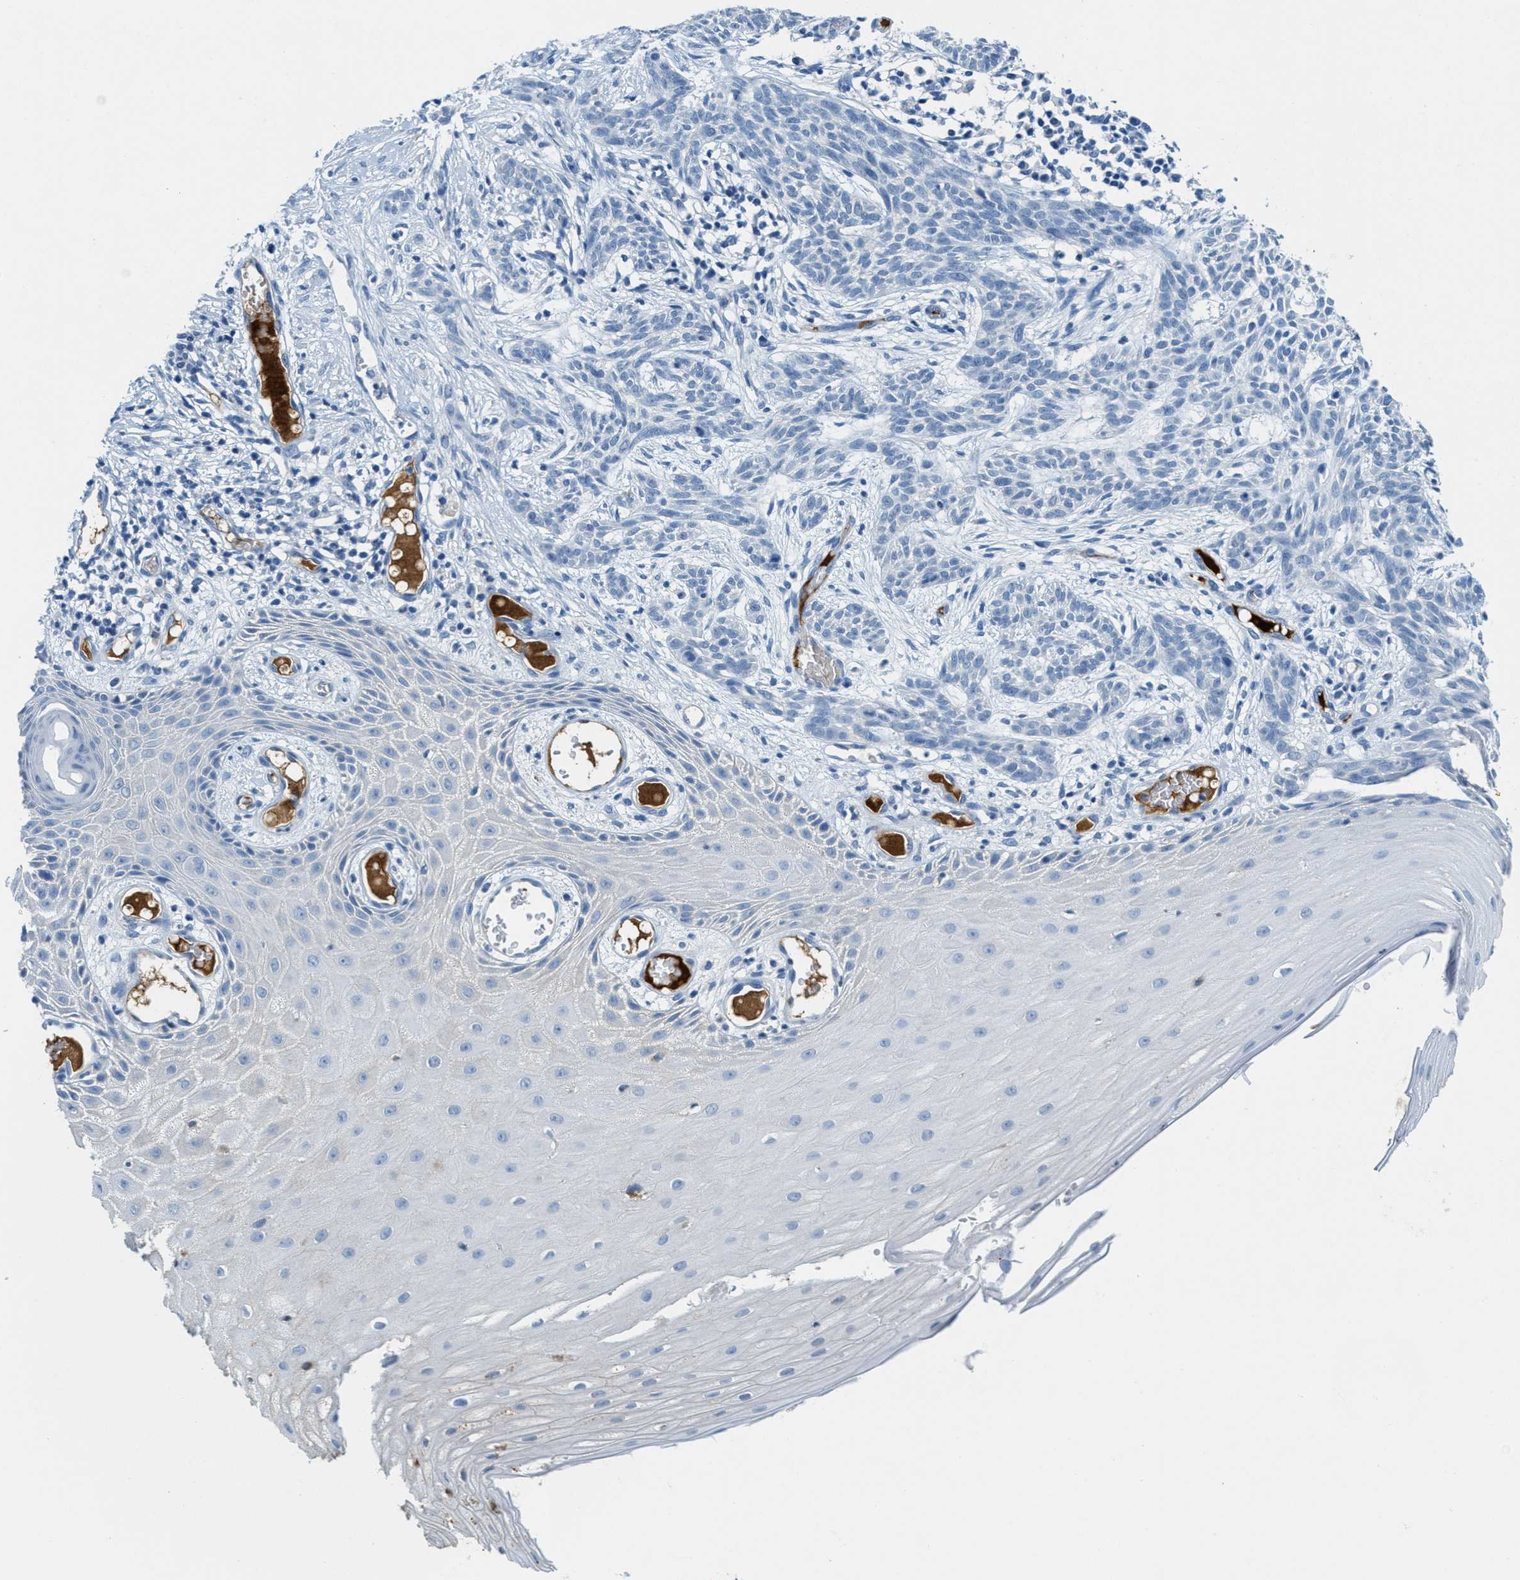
{"staining": {"intensity": "negative", "quantity": "none", "location": "none"}, "tissue": "skin cancer", "cell_type": "Tumor cells", "image_type": "cancer", "snomed": [{"axis": "morphology", "description": "Basal cell carcinoma"}, {"axis": "topography", "description": "Skin"}], "caption": "Protein analysis of skin basal cell carcinoma shows no significant staining in tumor cells.", "gene": "A2M", "patient": {"sex": "female", "age": 59}}